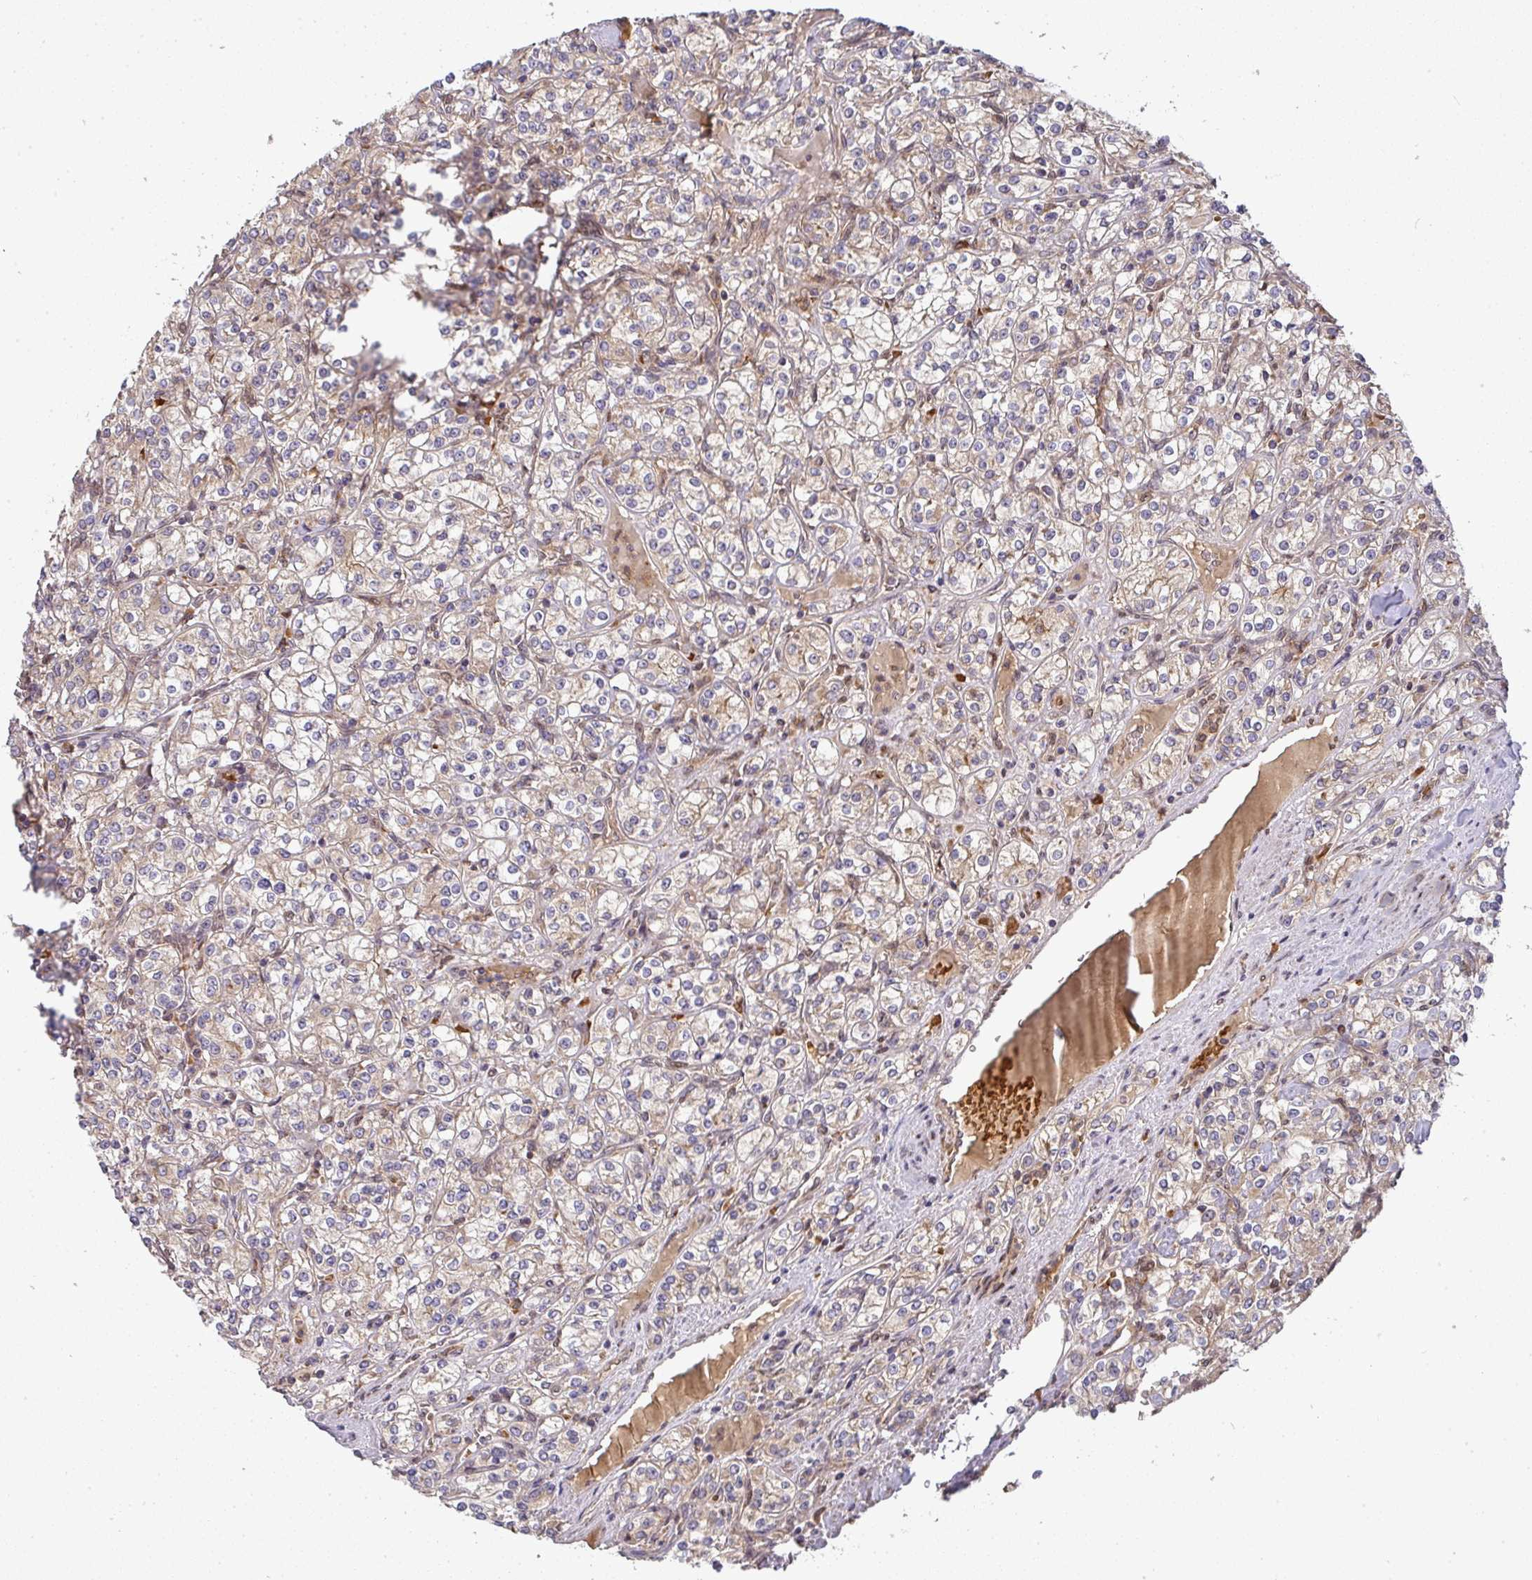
{"staining": {"intensity": "weak", "quantity": "<25%", "location": "cytoplasmic/membranous"}, "tissue": "renal cancer", "cell_type": "Tumor cells", "image_type": "cancer", "snomed": [{"axis": "morphology", "description": "Adenocarcinoma, NOS"}, {"axis": "topography", "description": "Kidney"}], "caption": "Renal adenocarcinoma was stained to show a protein in brown. There is no significant positivity in tumor cells. (DAB (3,3'-diaminobenzidine) immunohistochemistry (IHC) with hematoxylin counter stain).", "gene": "MALSU1", "patient": {"sex": "male", "age": 77}}